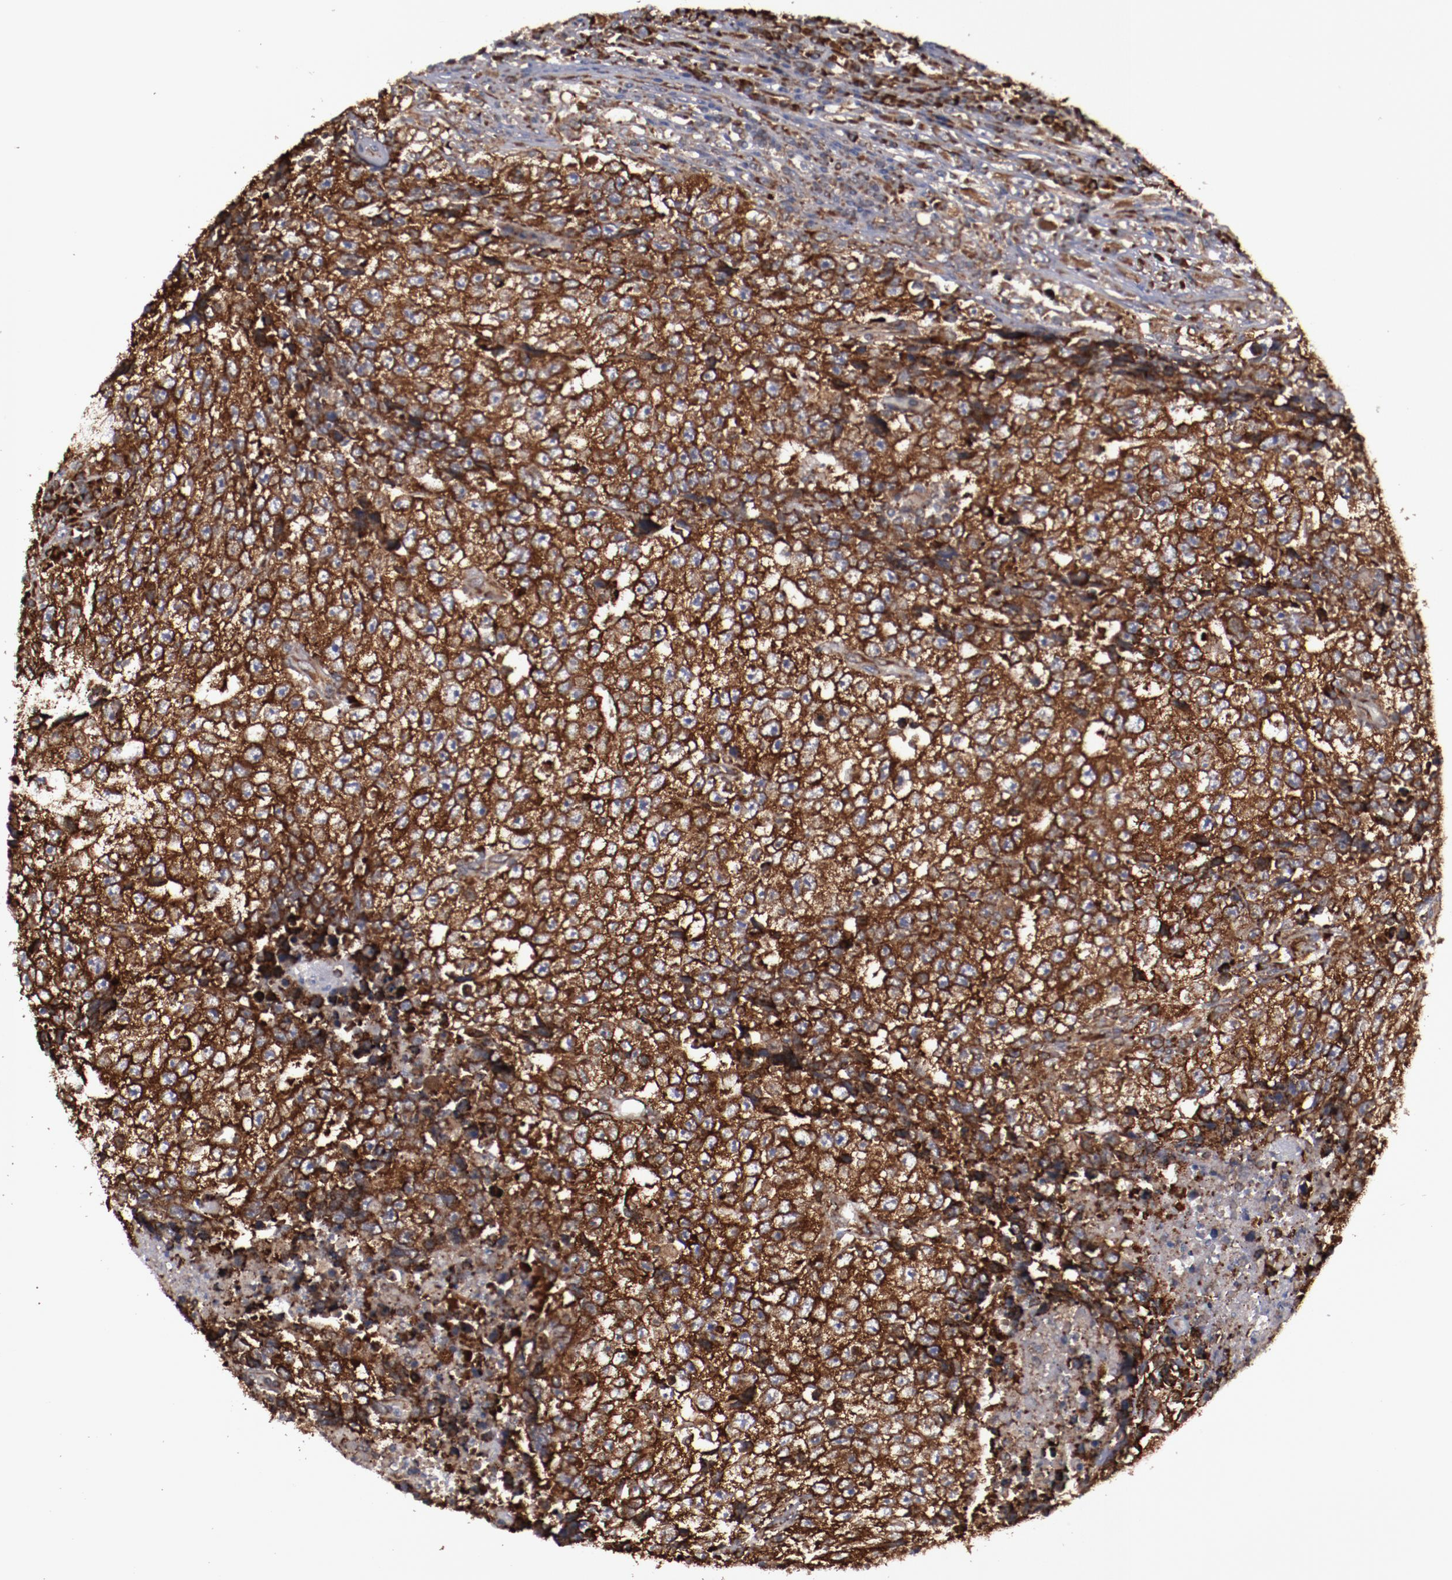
{"staining": {"intensity": "strong", "quantity": ">75%", "location": "cytoplasmic/membranous"}, "tissue": "testis cancer", "cell_type": "Tumor cells", "image_type": "cancer", "snomed": [{"axis": "morphology", "description": "Necrosis, NOS"}, {"axis": "morphology", "description": "Carcinoma, Embryonal, NOS"}, {"axis": "topography", "description": "Testis"}], "caption": "Testis cancer was stained to show a protein in brown. There is high levels of strong cytoplasmic/membranous positivity in about >75% of tumor cells.", "gene": "RPS4Y1", "patient": {"sex": "male", "age": 19}}